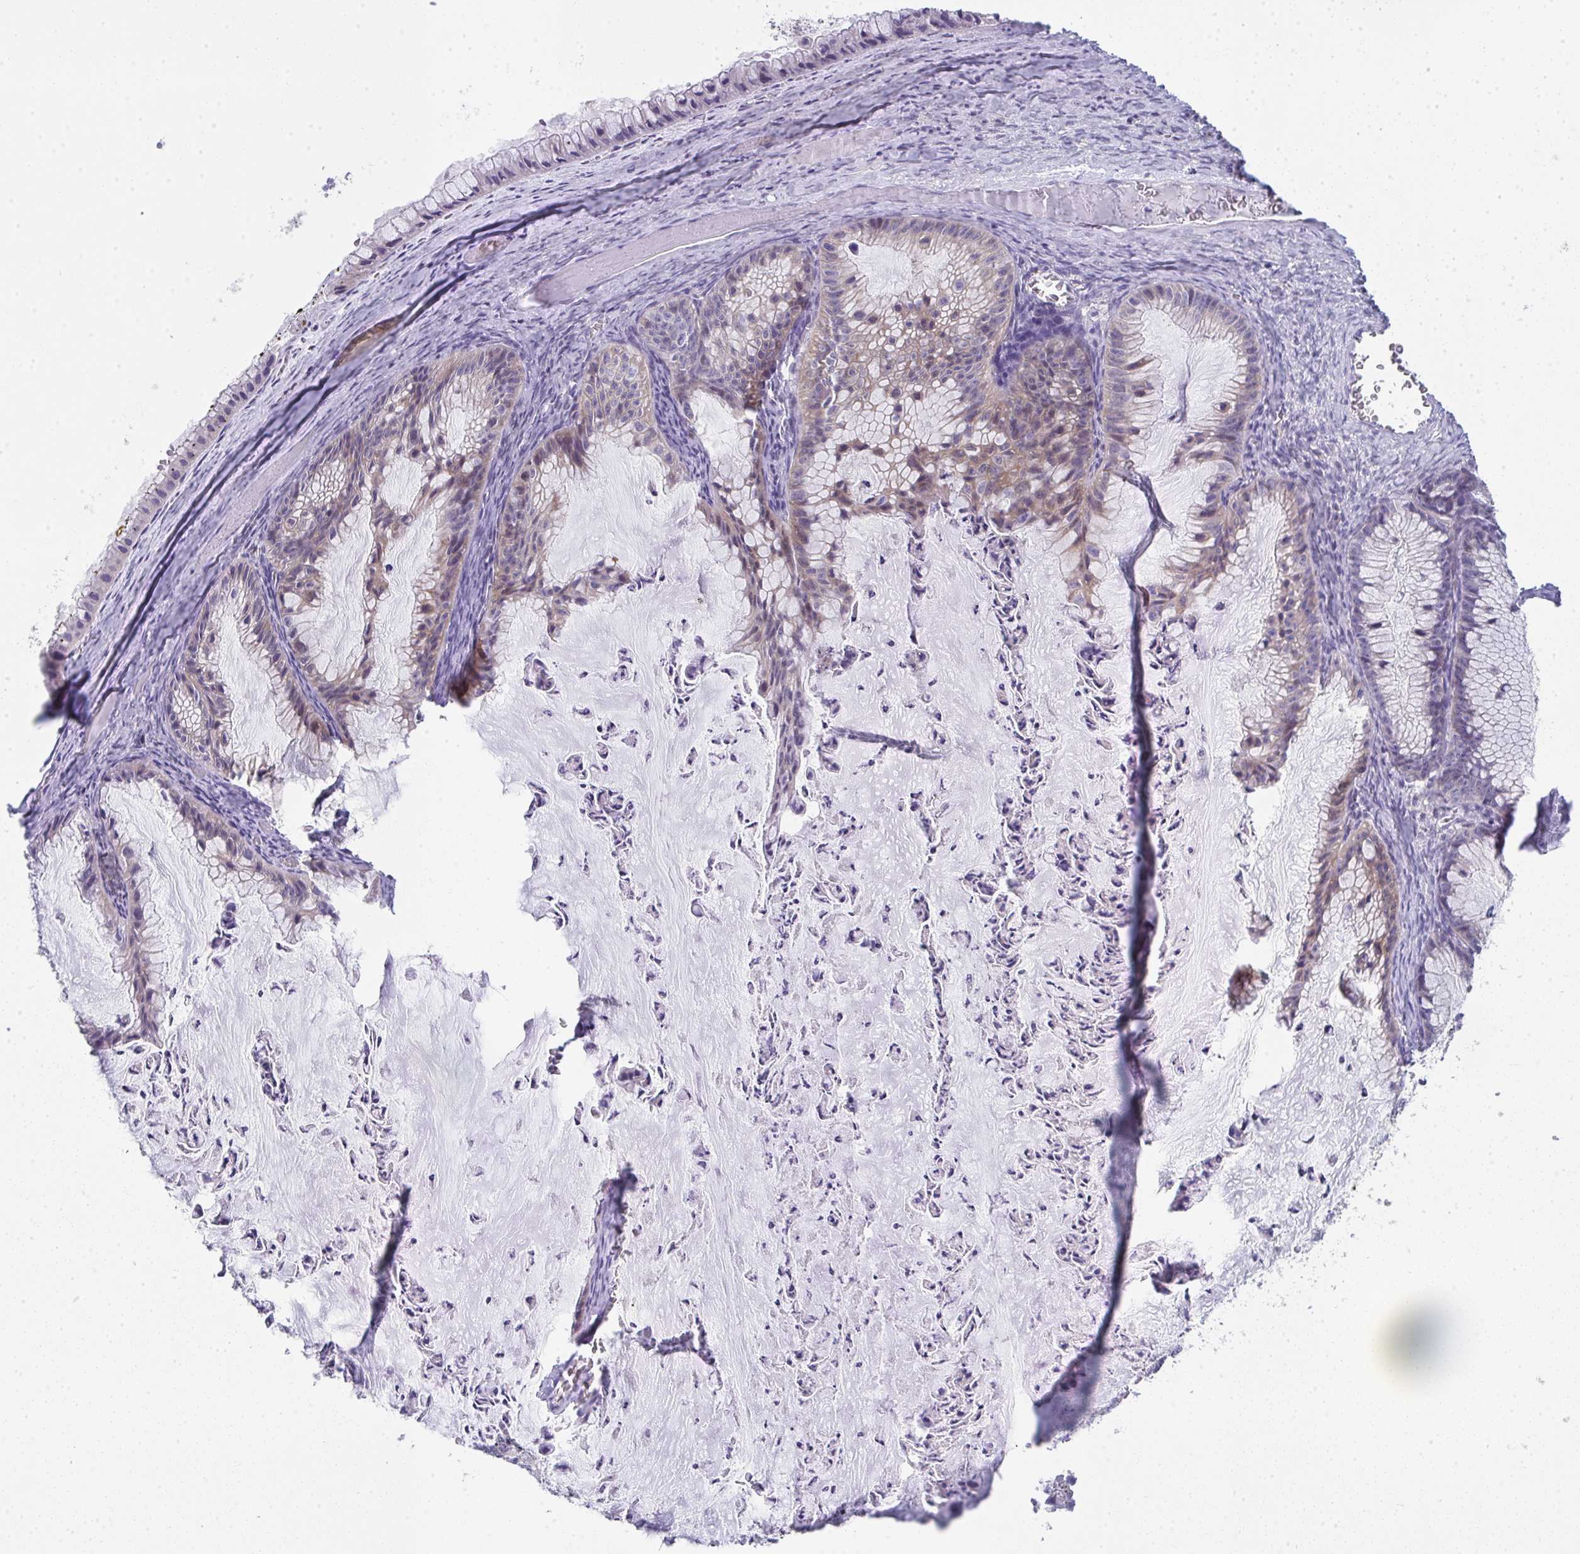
{"staining": {"intensity": "weak", "quantity": "25%-75%", "location": "cytoplasmic/membranous"}, "tissue": "ovarian cancer", "cell_type": "Tumor cells", "image_type": "cancer", "snomed": [{"axis": "morphology", "description": "Cystadenocarcinoma, mucinous, NOS"}, {"axis": "topography", "description": "Ovary"}], "caption": "Protein analysis of ovarian mucinous cystadenocarcinoma tissue shows weak cytoplasmic/membranous expression in about 25%-75% of tumor cells.", "gene": "GALNT16", "patient": {"sex": "female", "age": 72}}